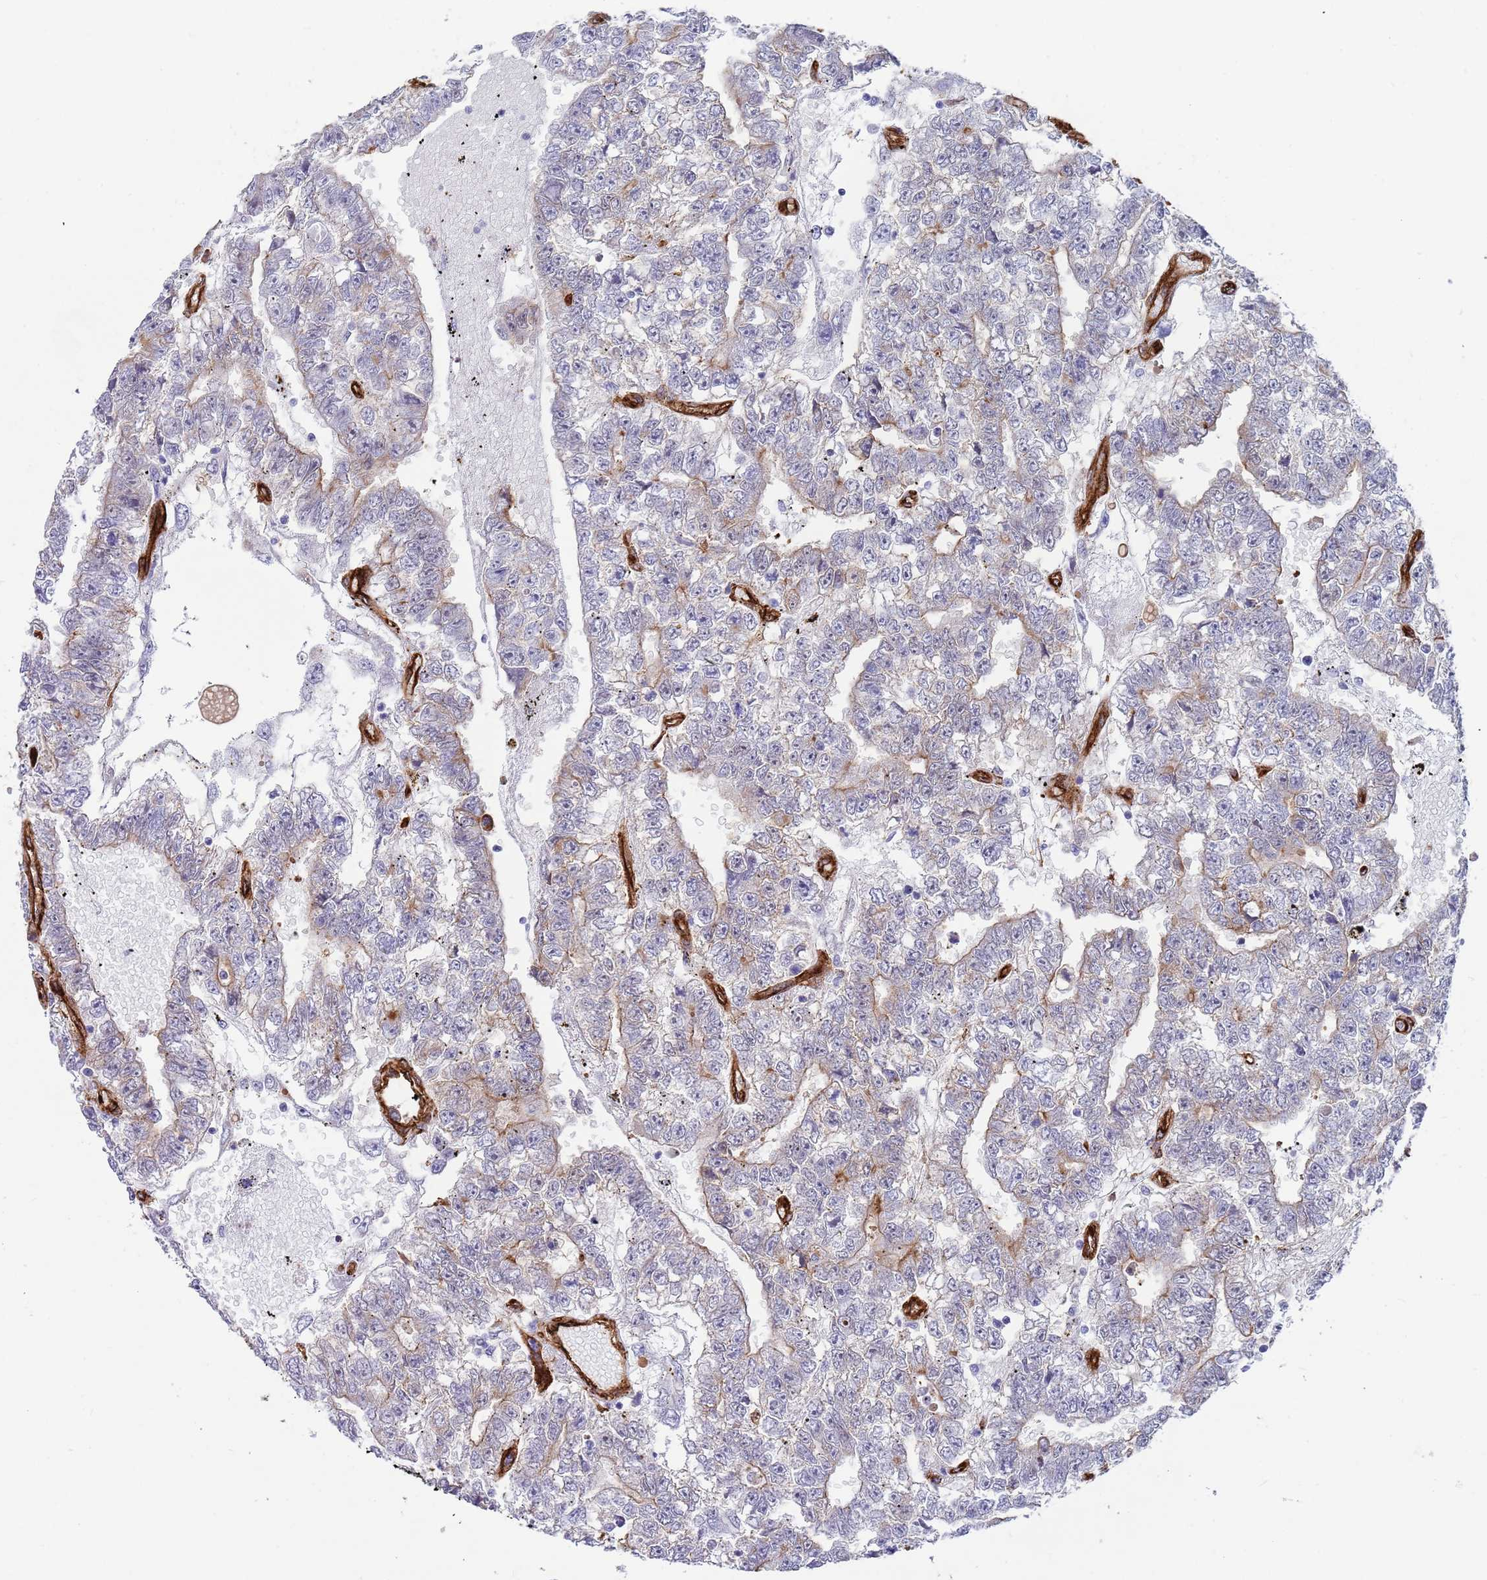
{"staining": {"intensity": "weak", "quantity": "25%-75%", "location": "cytoplasmic/membranous"}, "tissue": "testis cancer", "cell_type": "Tumor cells", "image_type": "cancer", "snomed": [{"axis": "morphology", "description": "Carcinoma, Embryonal, NOS"}, {"axis": "topography", "description": "Testis"}], "caption": "Human testis embryonal carcinoma stained for a protein (brown) shows weak cytoplasmic/membranous positive expression in about 25%-75% of tumor cells.", "gene": "CAV2", "patient": {"sex": "male", "age": 25}}